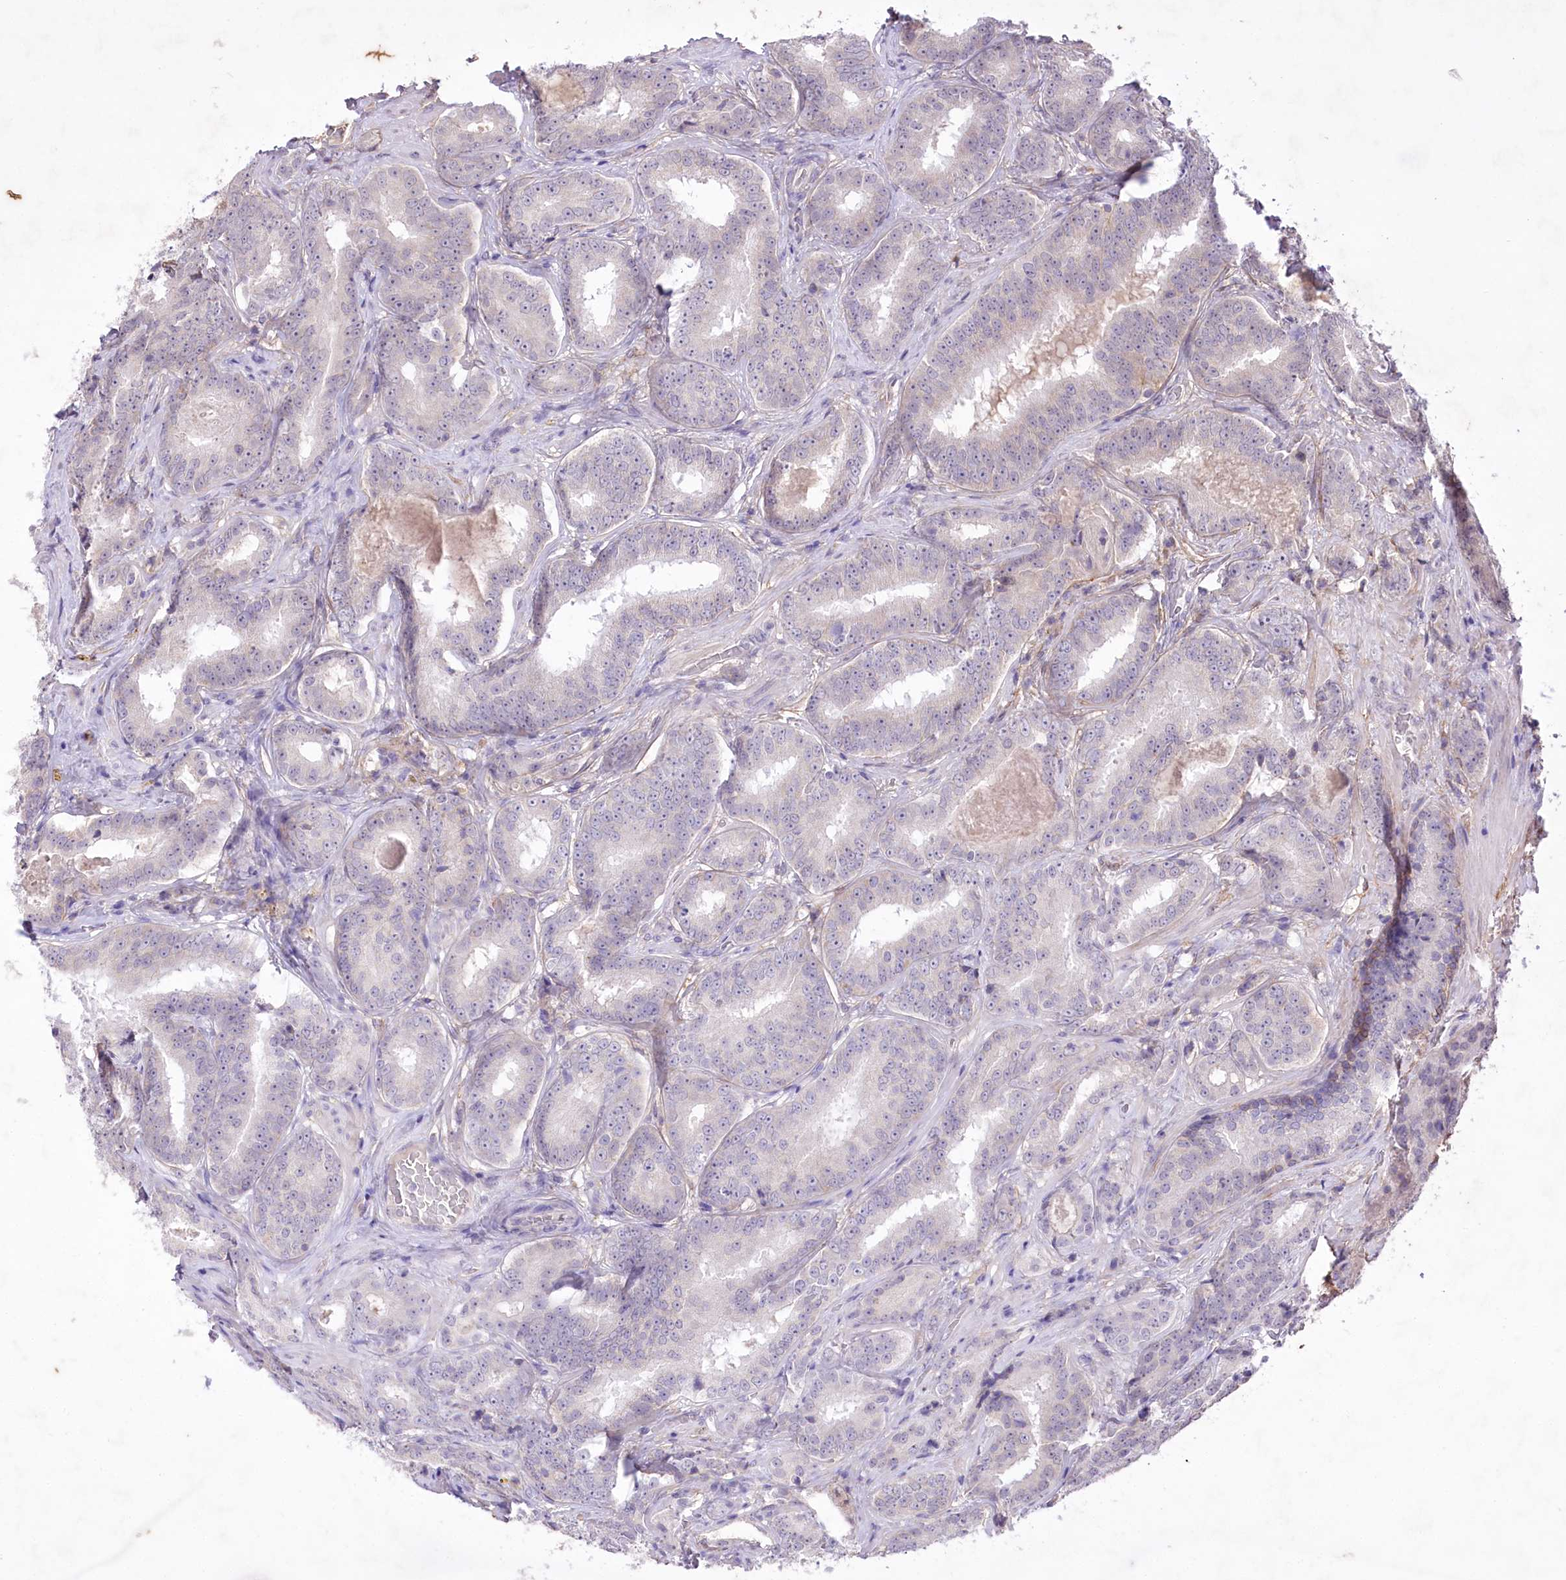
{"staining": {"intensity": "negative", "quantity": "none", "location": "none"}, "tissue": "prostate cancer", "cell_type": "Tumor cells", "image_type": "cancer", "snomed": [{"axis": "morphology", "description": "Adenocarcinoma, High grade"}, {"axis": "topography", "description": "Prostate"}], "caption": "Image shows no protein expression in tumor cells of adenocarcinoma (high-grade) (prostate) tissue.", "gene": "ENPP1", "patient": {"sex": "male", "age": 57}}